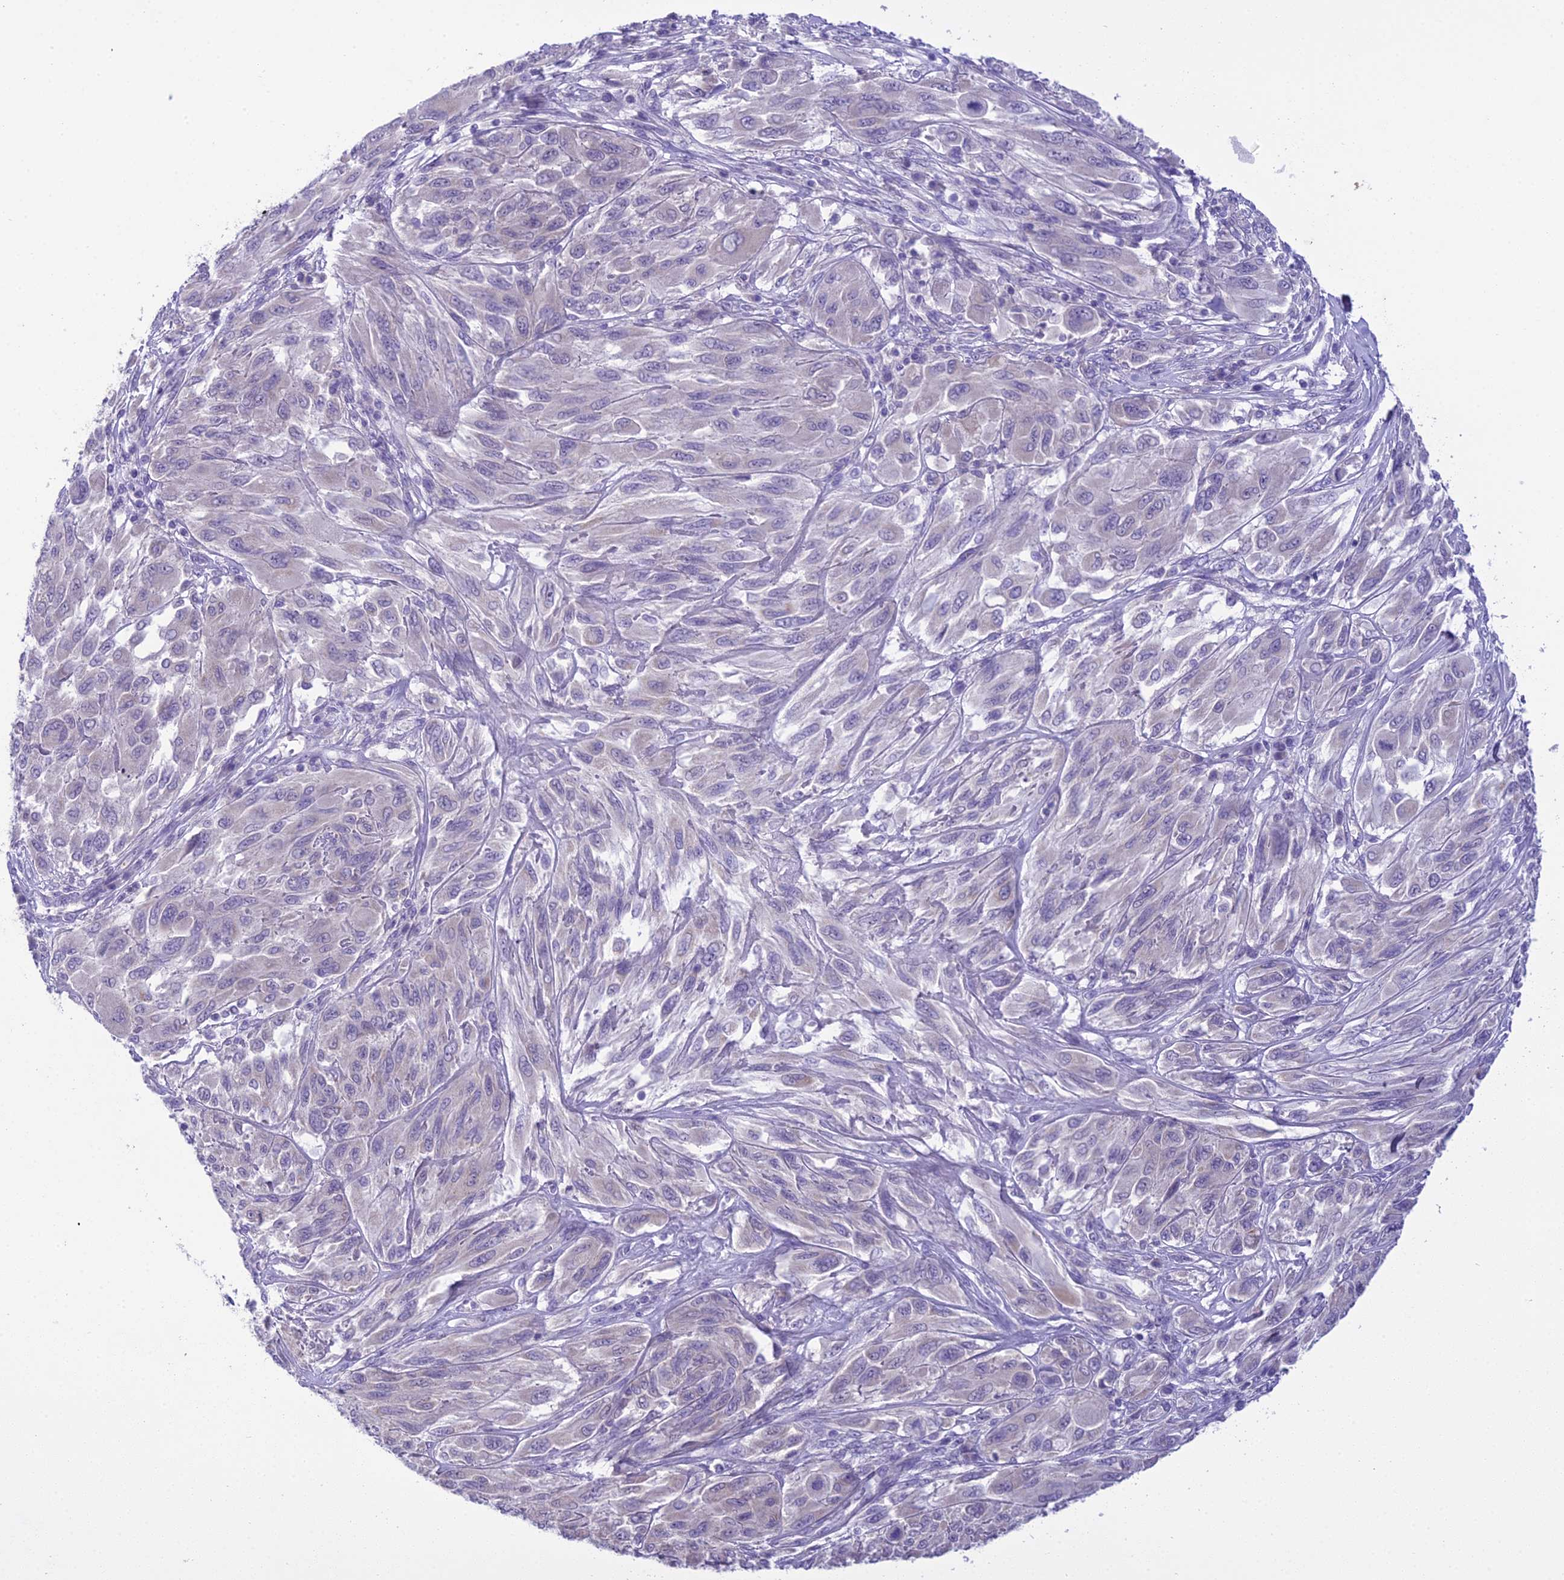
{"staining": {"intensity": "negative", "quantity": "none", "location": "none"}, "tissue": "melanoma", "cell_type": "Tumor cells", "image_type": "cancer", "snomed": [{"axis": "morphology", "description": "Malignant melanoma, NOS"}, {"axis": "topography", "description": "Skin"}], "caption": "Malignant melanoma stained for a protein using immunohistochemistry (IHC) shows no expression tumor cells.", "gene": "SCRT1", "patient": {"sex": "female", "age": 91}}